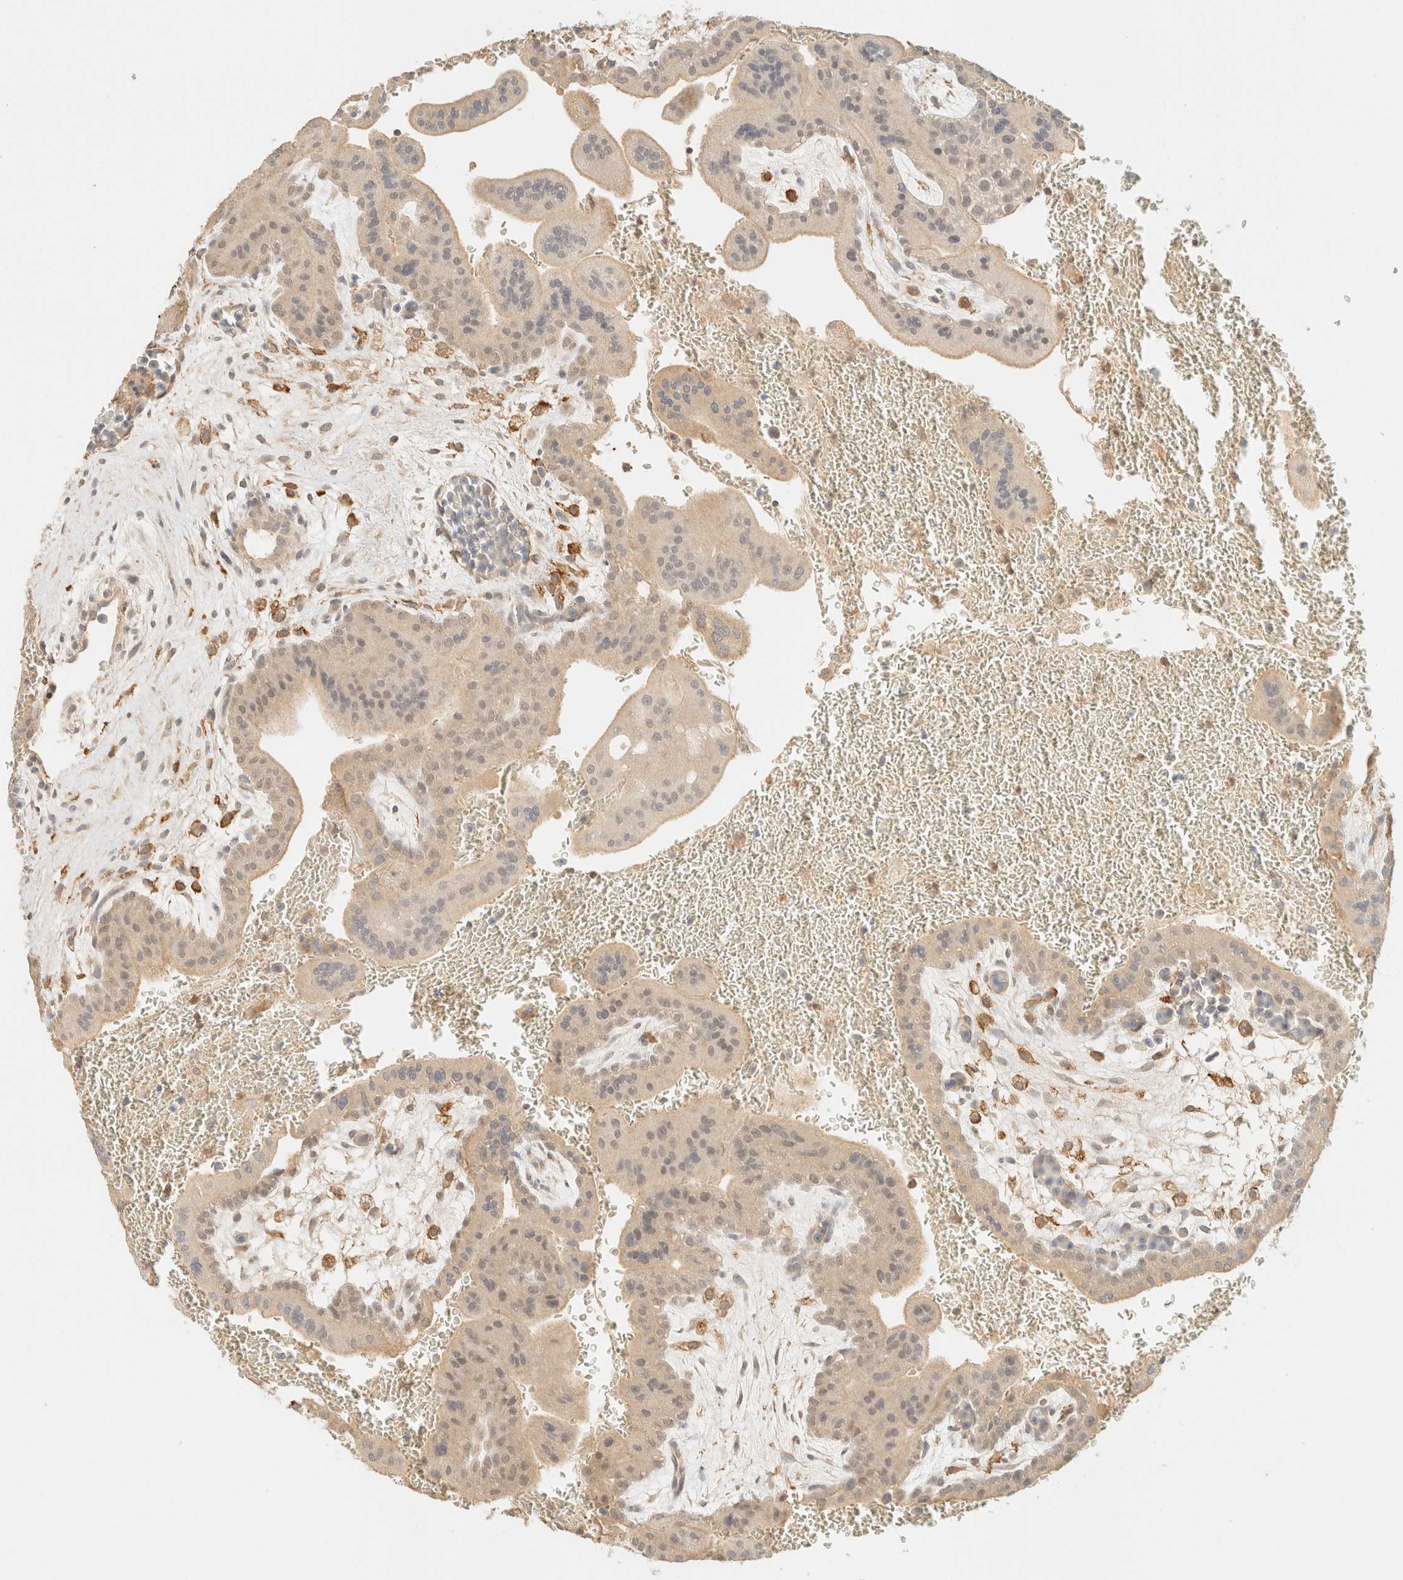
{"staining": {"intensity": "weak", "quantity": "25%-75%", "location": "cytoplasmic/membranous"}, "tissue": "placenta", "cell_type": "Trophoblastic cells", "image_type": "normal", "snomed": [{"axis": "morphology", "description": "Normal tissue, NOS"}, {"axis": "topography", "description": "Placenta"}], "caption": "DAB immunohistochemical staining of benign human placenta shows weak cytoplasmic/membranous protein expression in approximately 25%-75% of trophoblastic cells.", "gene": "TIMD4", "patient": {"sex": "female", "age": 35}}